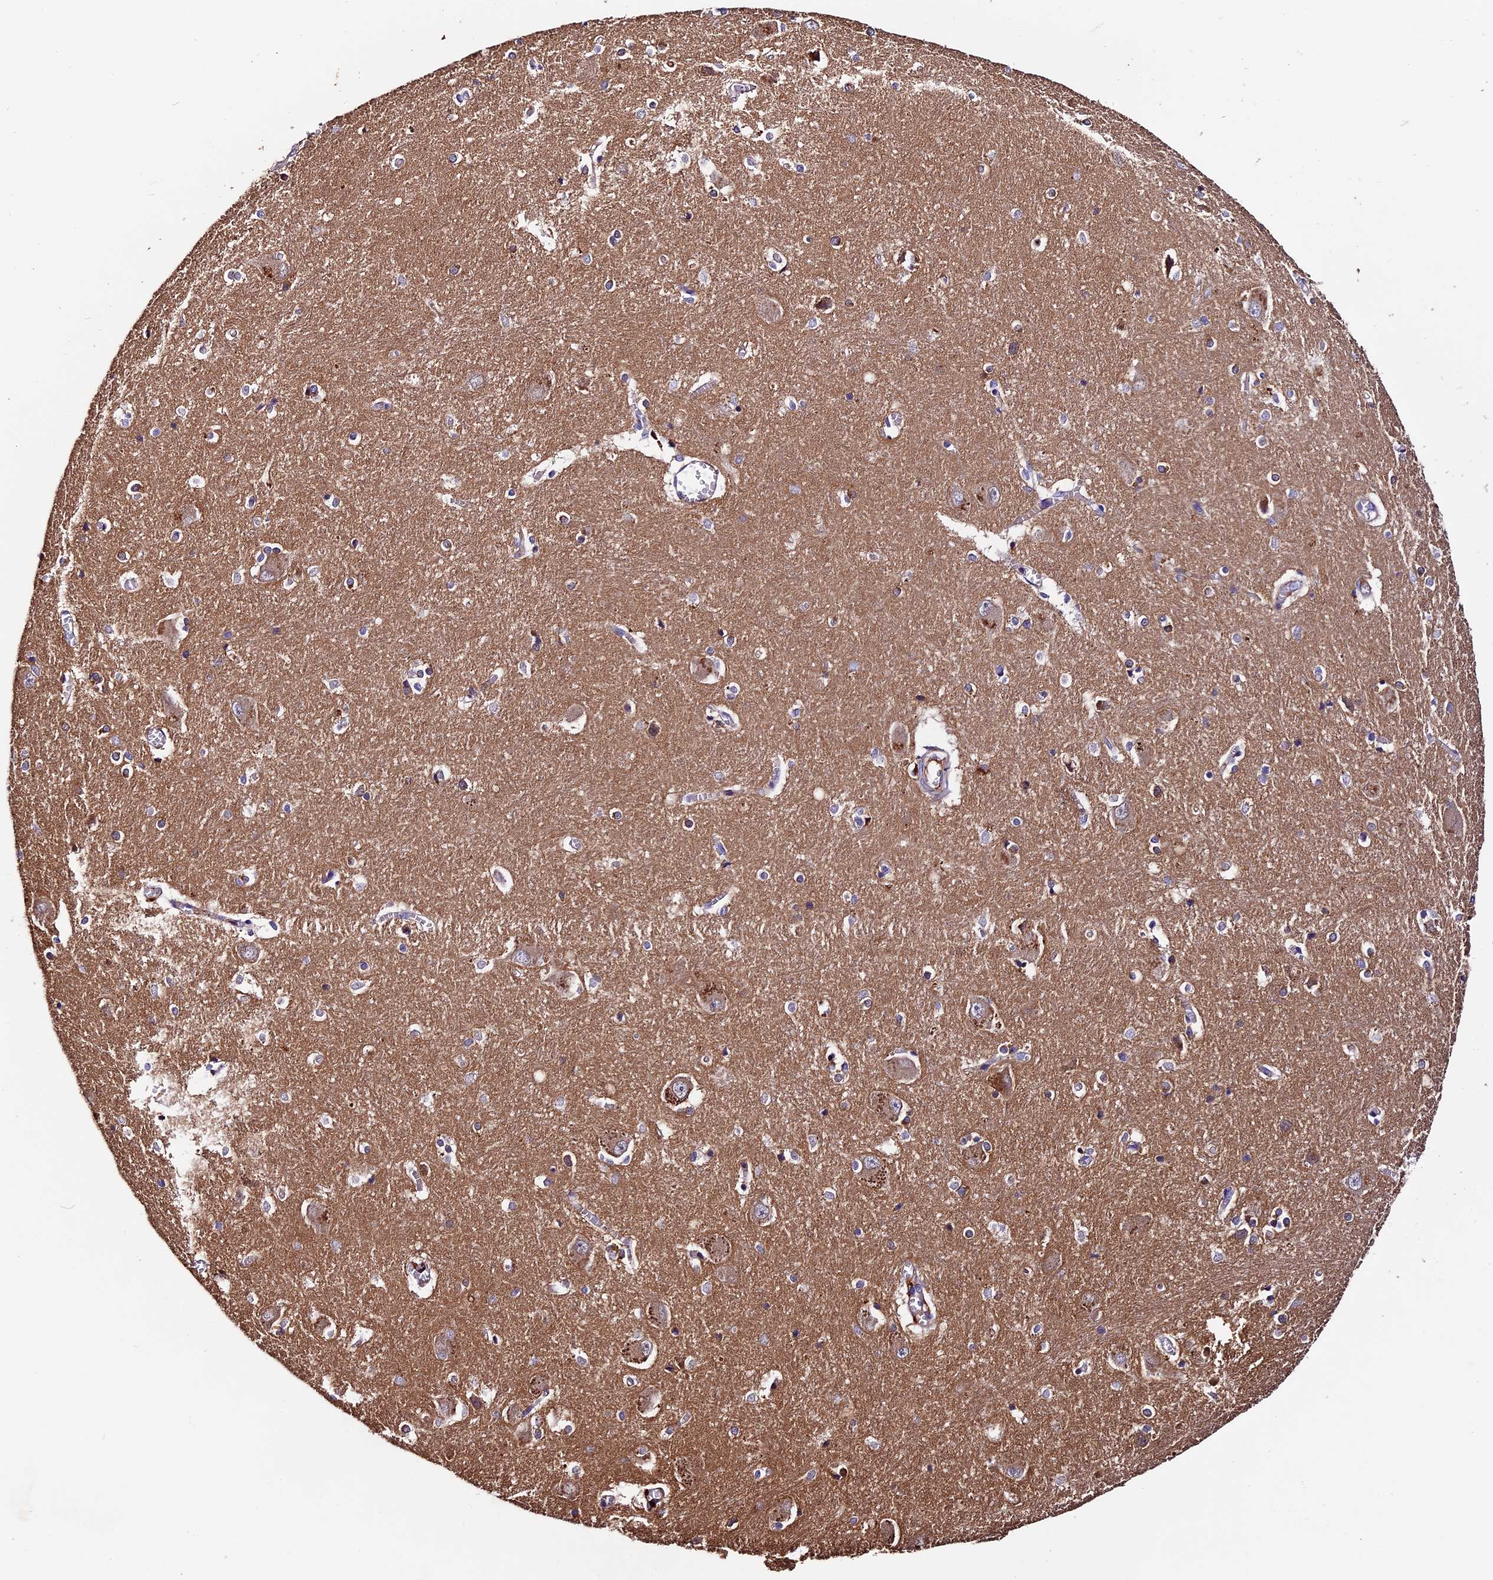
{"staining": {"intensity": "strong", "quantity": "25%-75%", "location": "cytoplasmic/membranous"}, "tissue": "caudate", "cell_type": "Glial cells", "image_type": "normal", "snomed": [{"axis": "morphology", "description": "Normal tissue, NOS"}, {"axis": "topography", "description": "Lateral ventricle wall"}], "caption": "This photomicrograph exhibits unremarkable caudate stained with immunohistochemistry (IHC) to label a protein in brown. The cytoplasmic/membranous of glial cells show strong positivity for the protein. Nuclei are counter-stained blue.", "gene": "CLN5", "patient": {"sex": "male", "age": 37}}